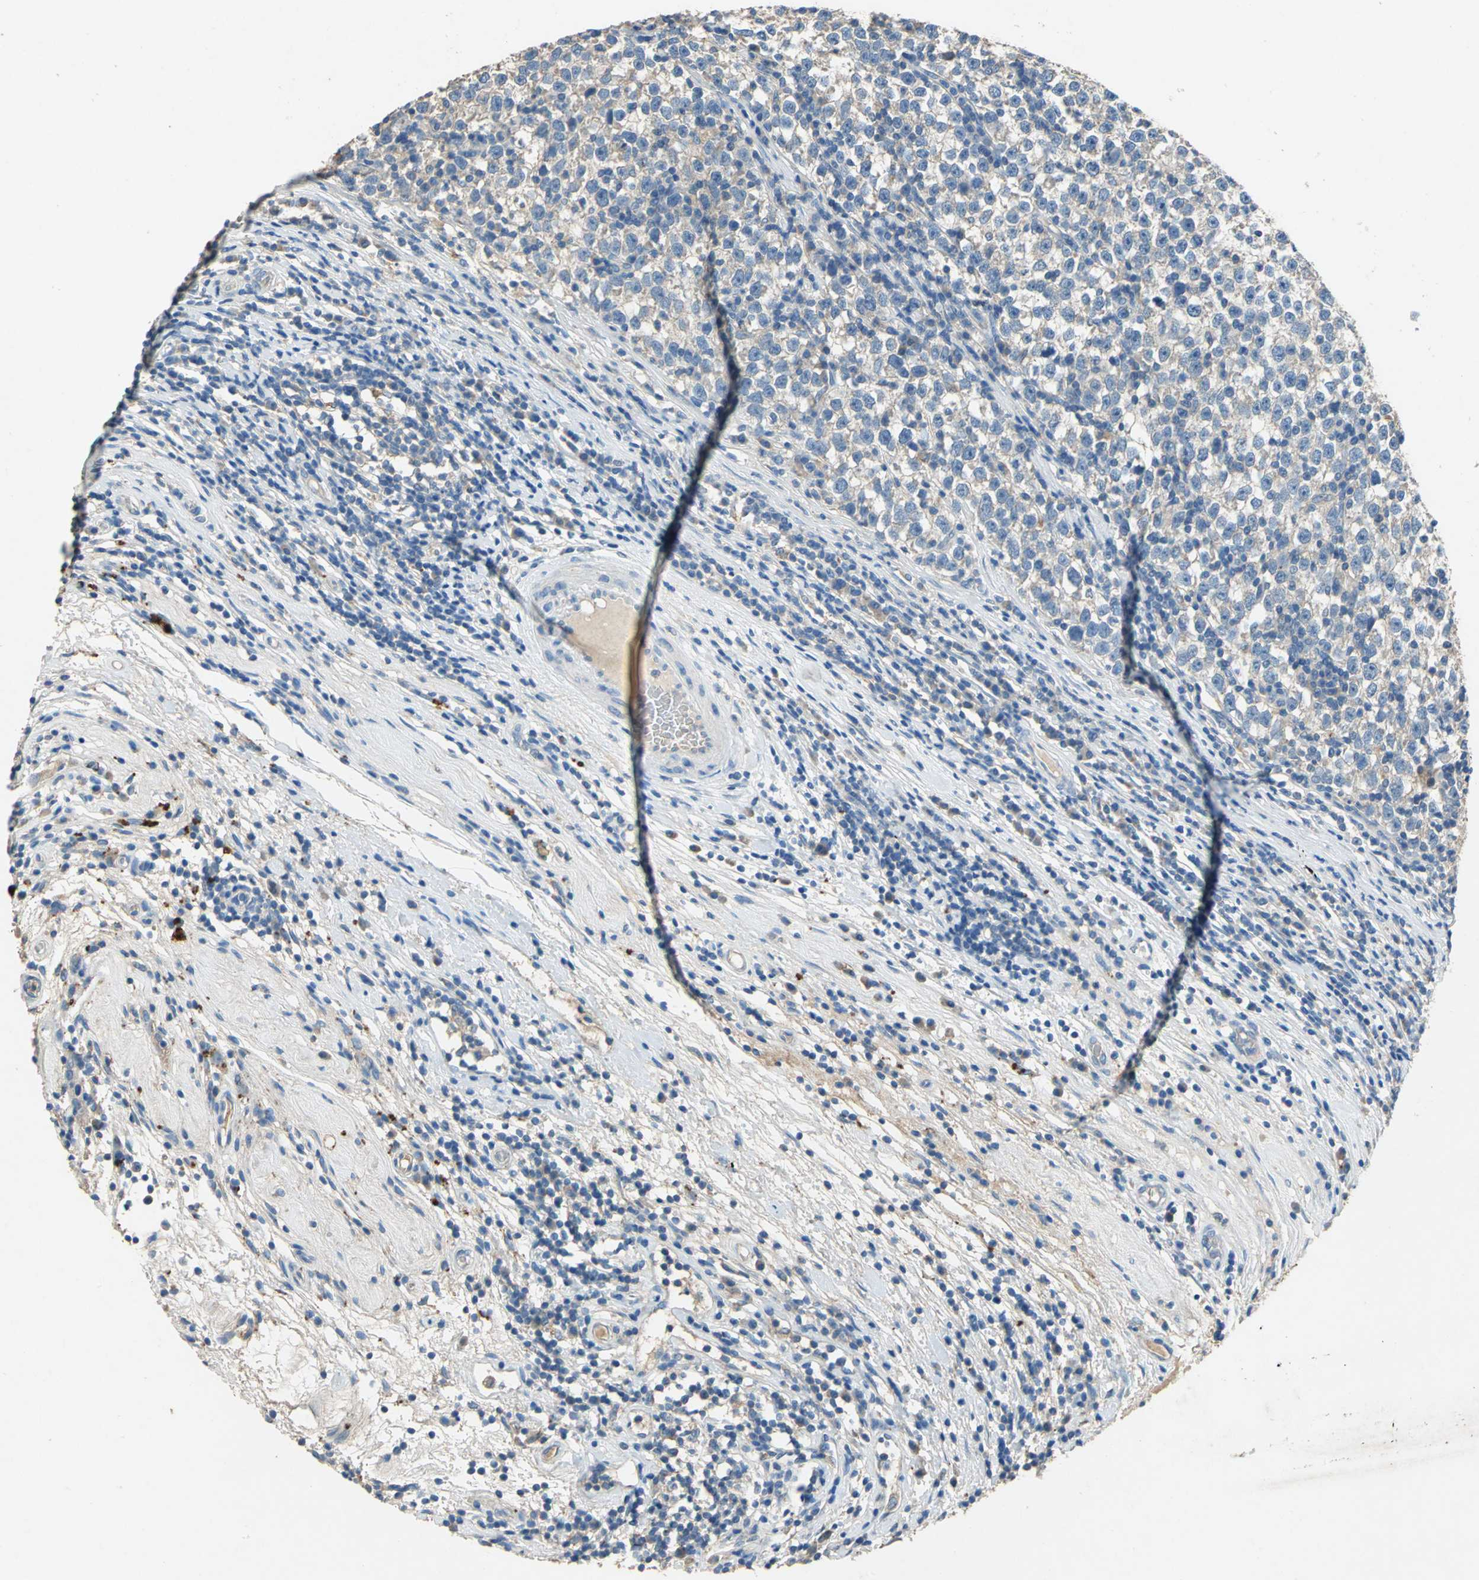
{"staining": {"intensity": "weak", "quantity": ">75%", "location": "cytoplasmic/membranous"}, "tissue": "testis cancer", "cell_type": "Tumor cells", "image_type": "cancer", "snomed": [{"axis": "morphology", "description": "Seminoma, NOS"}, {"axis": "topography", "description": "Testis"}], "caption": "Immunohistochemical staining of human seminoma (testis) demonstrates low levels of weak cytoplasmic/membranous protein staining in about >75% of tumor cells.", "gene": "ADAMTS5", "patient": {"sex": "male", "age": 43}}